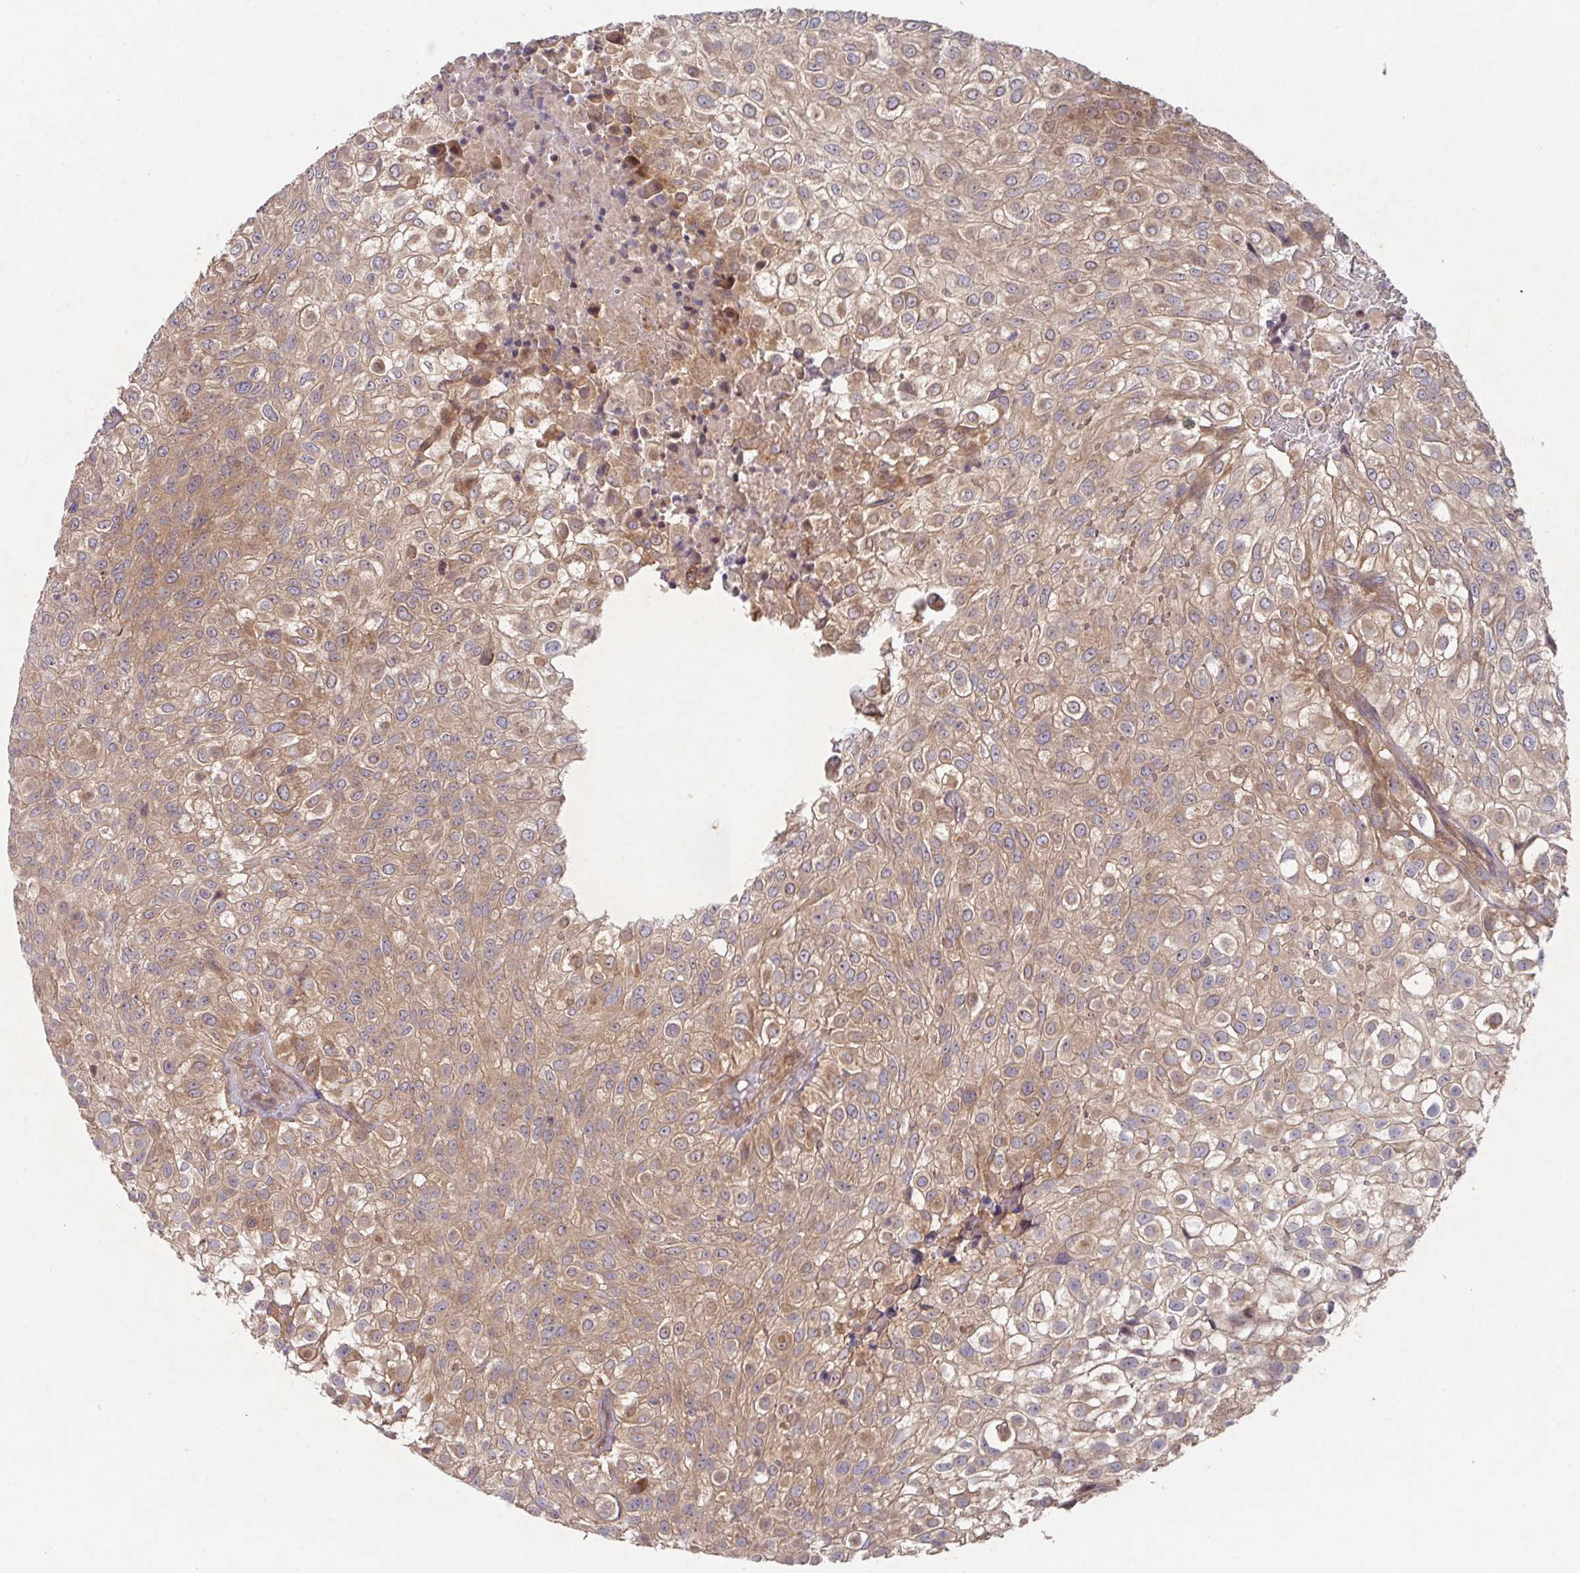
{"staining": {"intensity": "moderate", "quantity": ">75%", "location": "cytoplasmic/membranous"}, "tissue": "urothelial cancer", "cell_type": "Tumor cells", "image_type": "cancer", "snomed": [{"axis": "morphology", "description": "Urothelial carcinoma, High grade"}, {"axis": "topography", "description": "Urinary bladder"}], "caption": "Moderate cytoplasmic/membranous protein positivity is identified in about >75% of tumor cells in urothelial carcinoma (high-grade).", "gene": "TRIM14", "patient": {"sex": "male", "age": 56}}